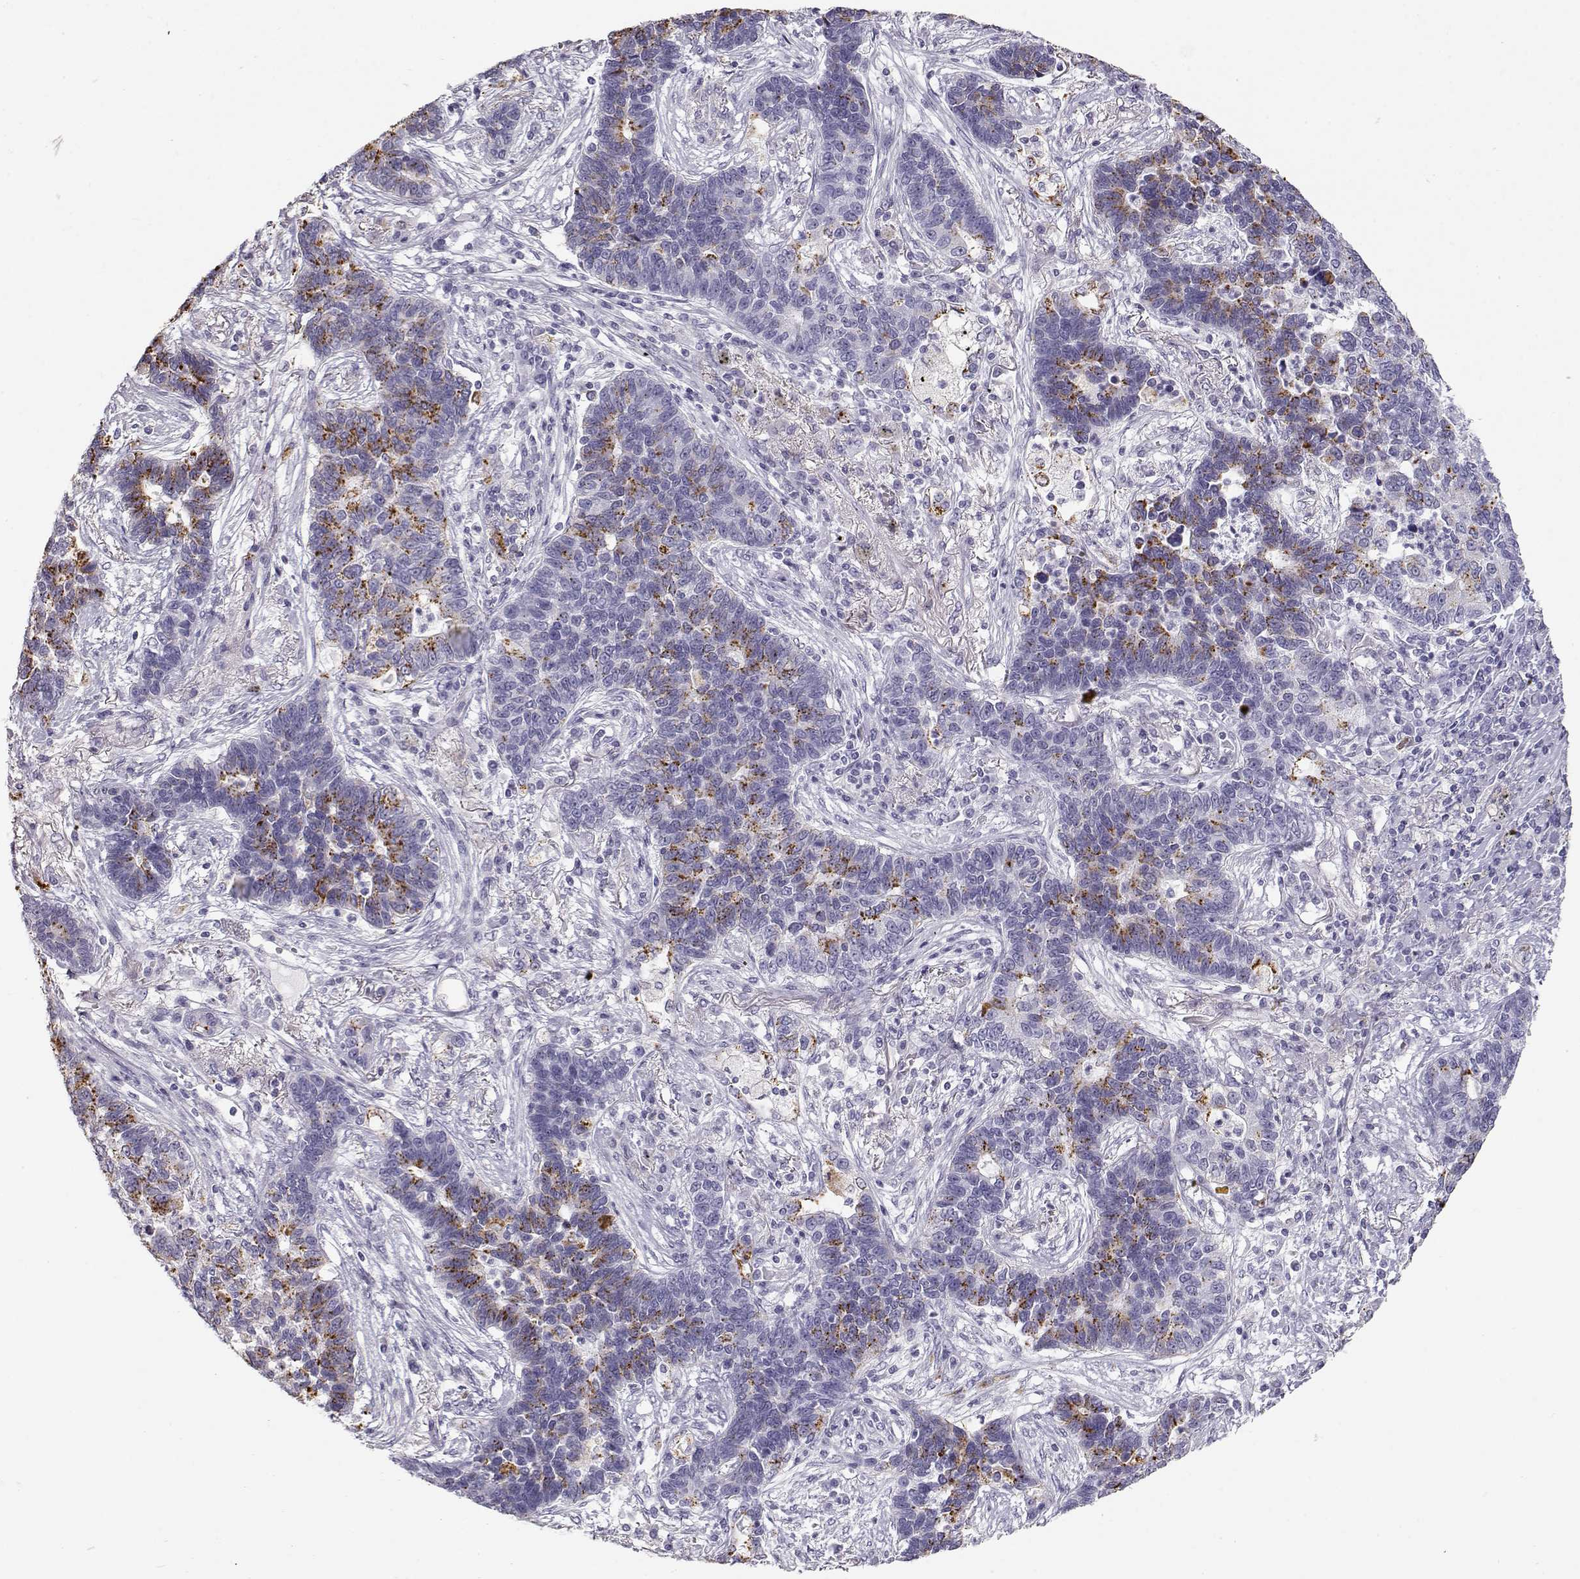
{"staining": {"intensity": "strong", "quantity": "<25%", "location": "cytoplasmic/membranous"}, "tissue": "lung cancer", "cell_type": "Tumor cells", "image_type": "cancer", "snomed": [{"axis": "morphology", "description": "Adenocarcinoma, NOS"}, {"axis": "topography", "description": "Lung"}], "caption": "Lung cancer tissue reveals strong cytoplasmic/membranous expression in about <25% of tumor cells", "gene": "TKTL1", "patient": {"sex": "female", "age": 57}}